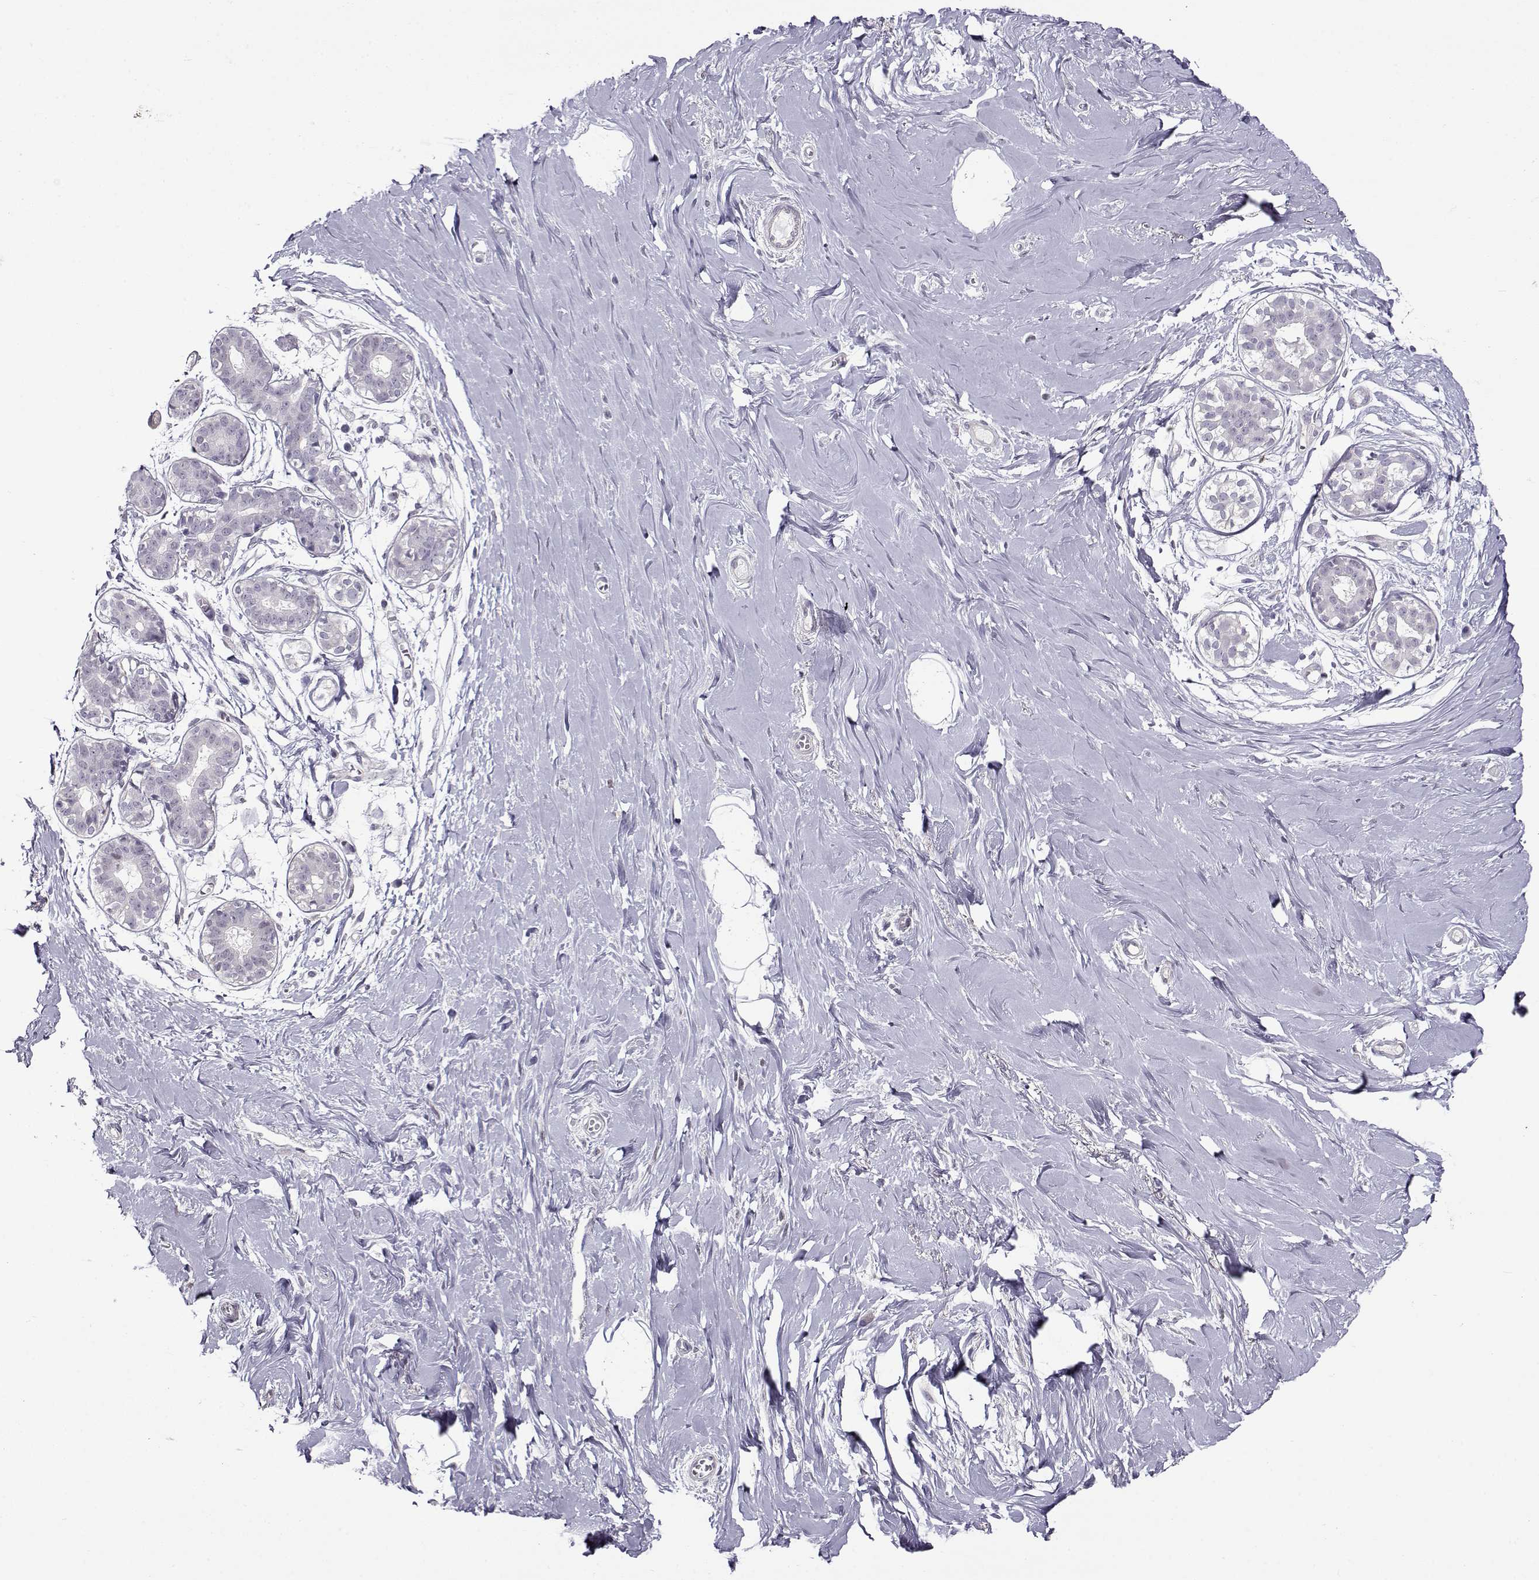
{"staining": {"intensity": "negative", "quantity": "none", "location": "none"}, "tissue": "breast", "cell_type": "Adipocytes", "image_type": "normal", "snomed": [{"axis": "morphology", "description": "Normal tissue, NOS"}, {"axis": "topography", "description": "Breast"}], "caption": "Human breast stained for a protein using immunohistochemistry (IHC) demonstrates no expression in adipocytes.", "gene": "TEX55", "patient": {"sex": "female", "age": 49}}